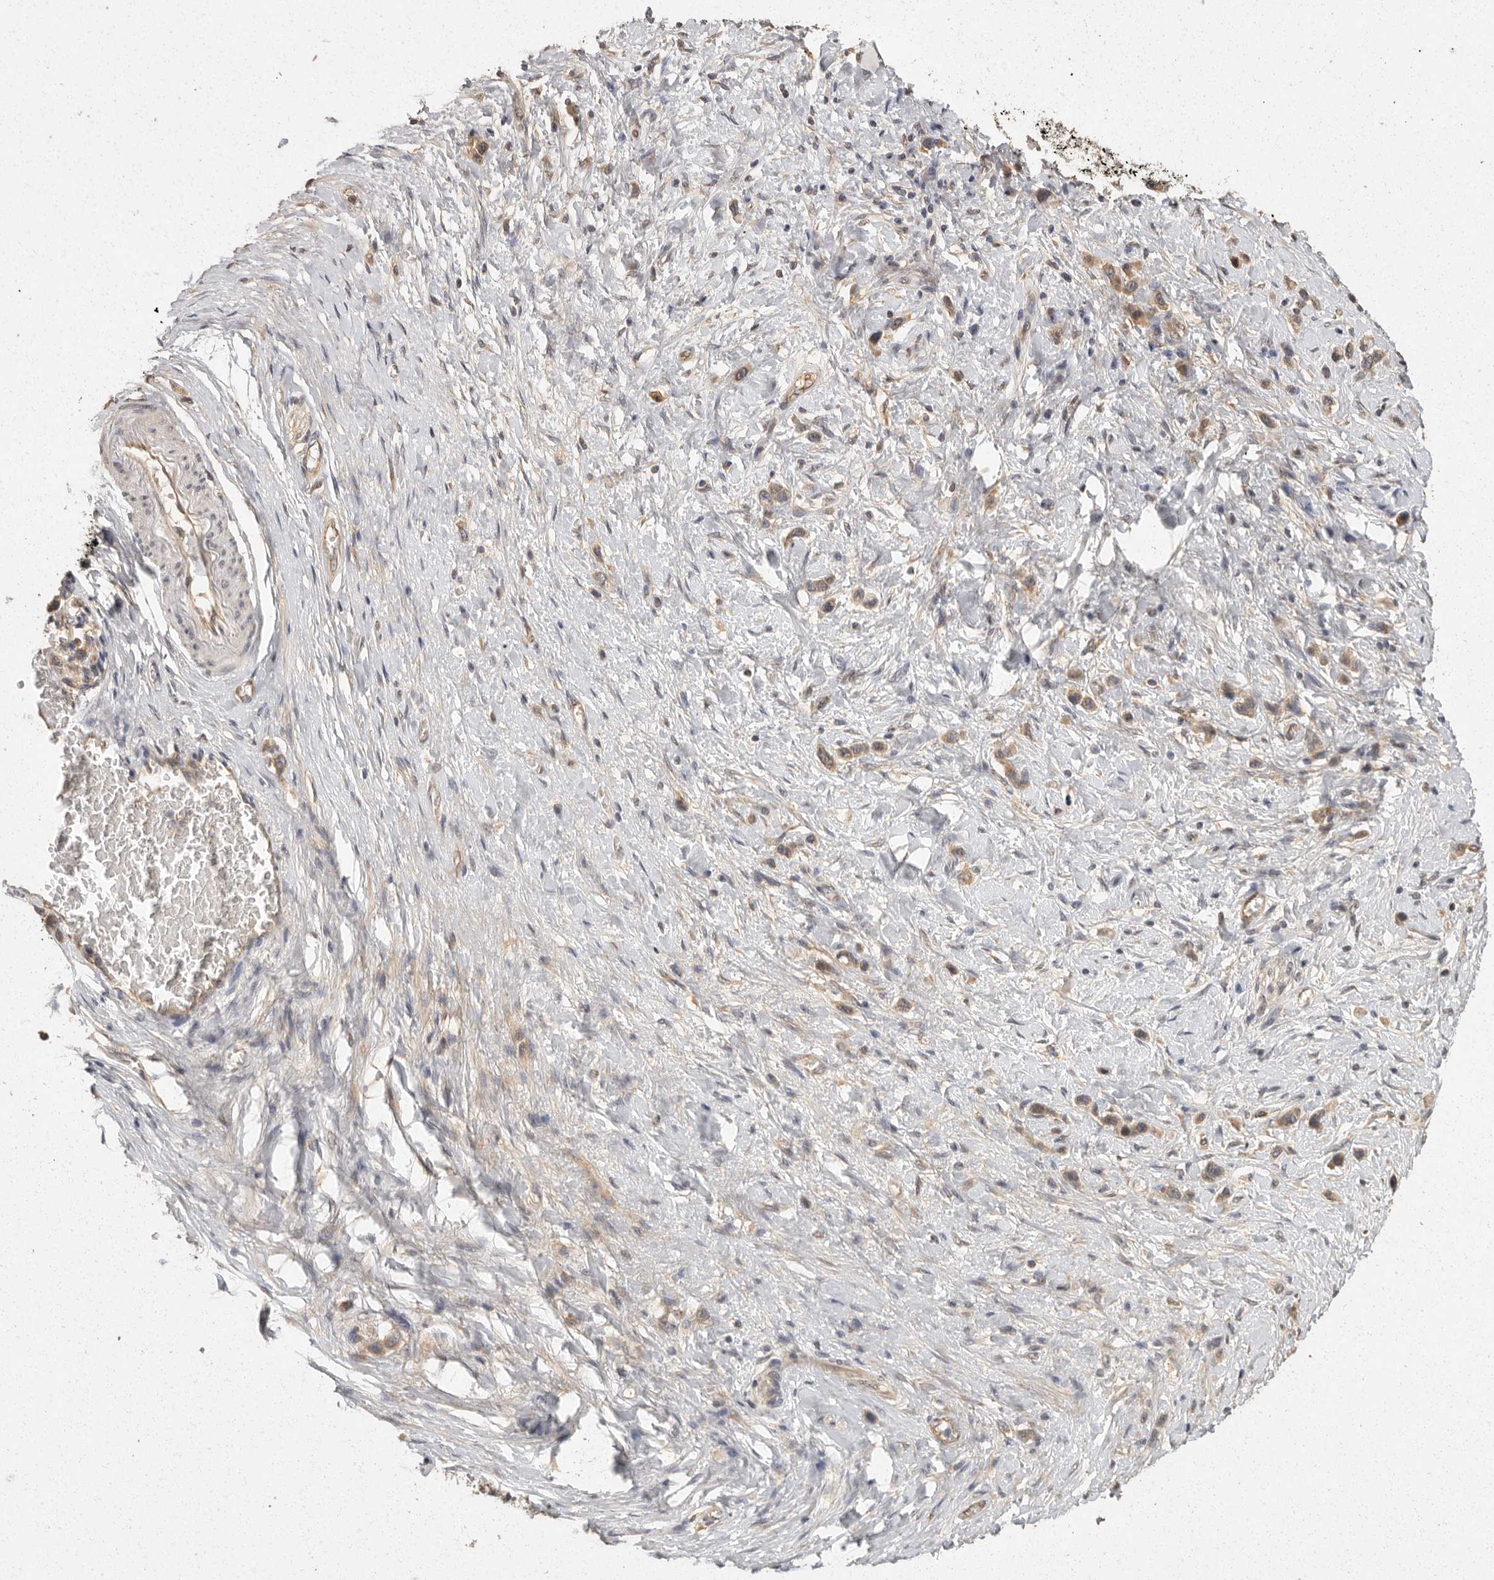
{"staining": {"intensity": "weak", "quantity": ">75%", "location": "cytoplasmic/membranous"}, "tissue": "stomach cancer", "cell_type": "Tumor cells", "image_type": "cancer", "snomed": [{"axis": "morphology", "description": "Adenocarcinoma, NOS"}, {"axis": "topography", "description": "Stomach"}], "caption": "Tumor cells demonstrate low levels of weak cytoplasmic/membranous positivity in approximately >75% of cells in human stomach cancer.", "gene": "BAIAP2", "patient": {"sex": "female", "age": 65}}